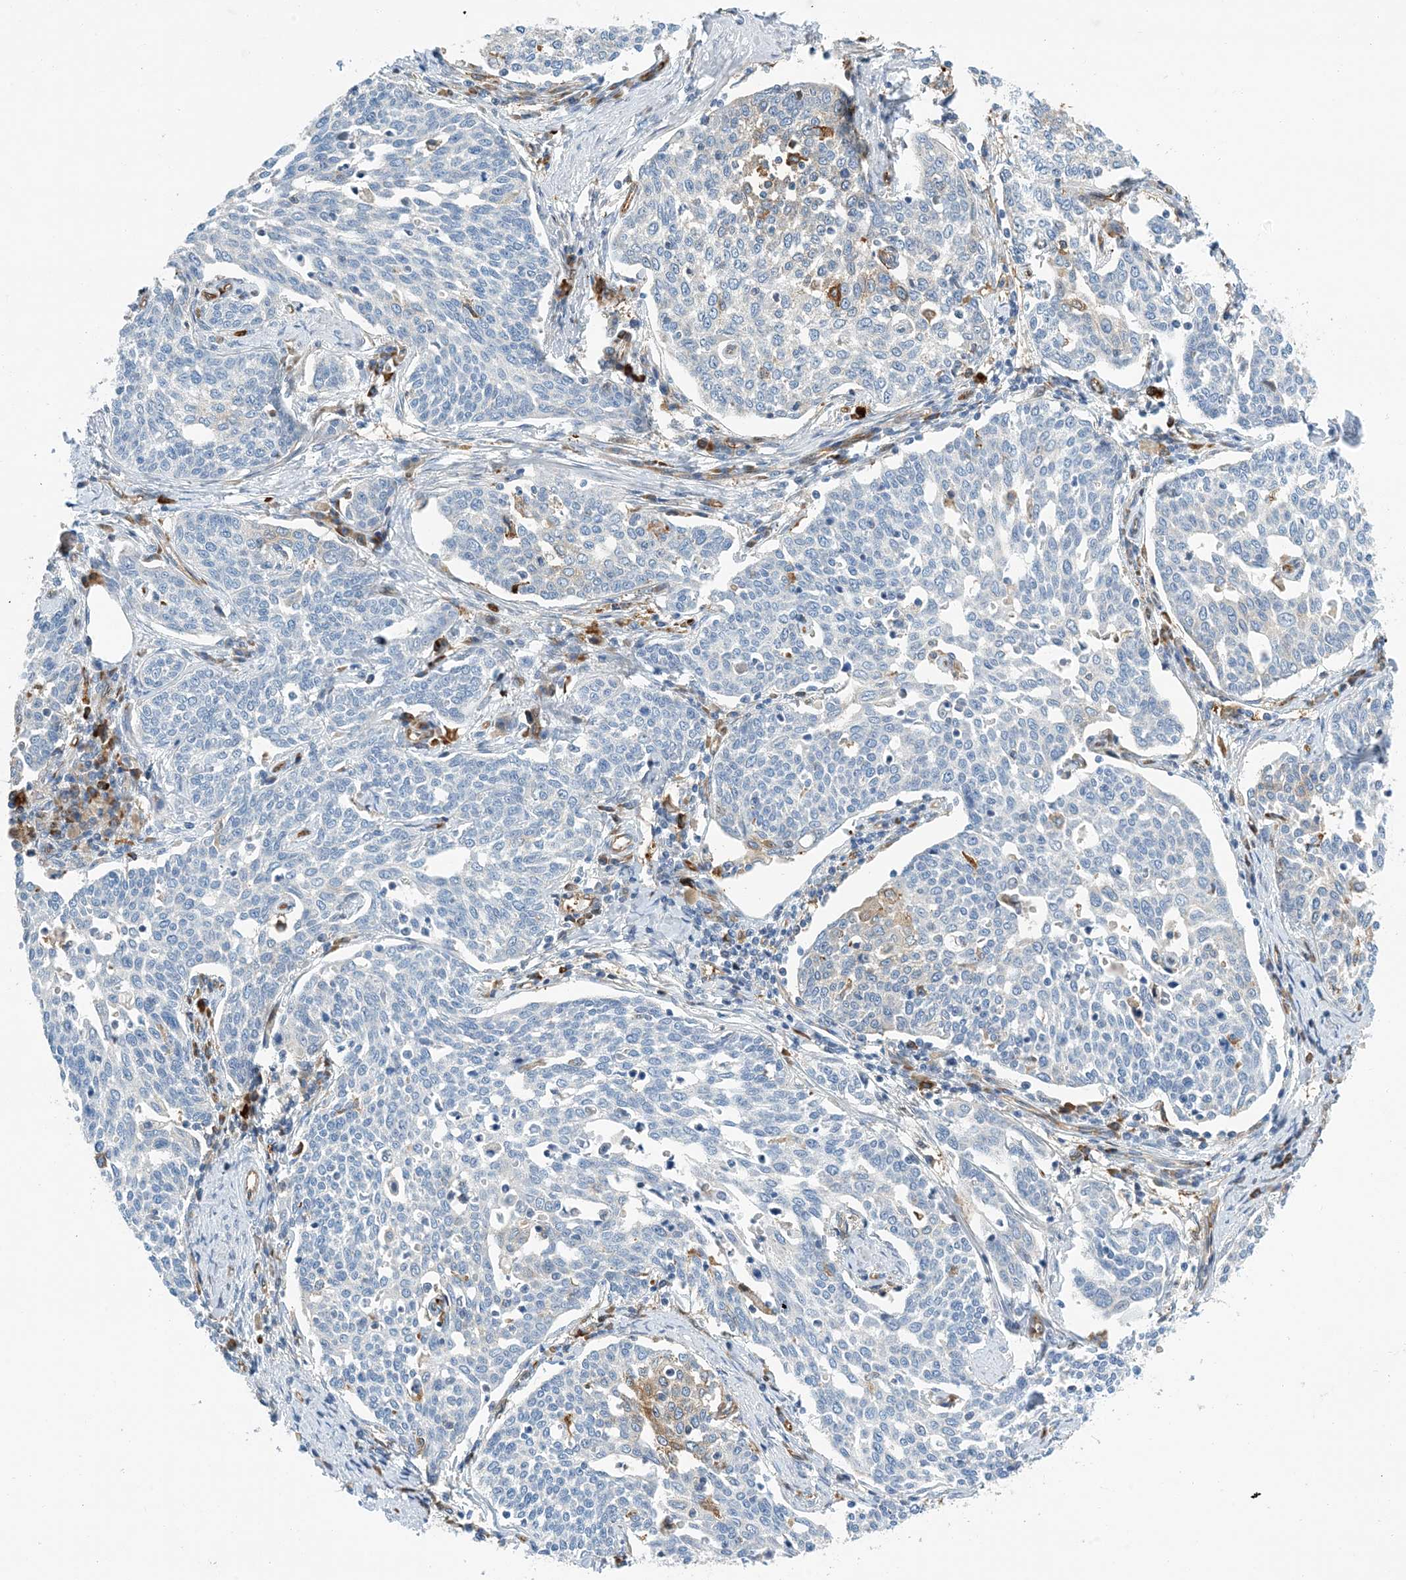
{"staining": {"intensity": "weak", "quantity": "<25%", "location": "cytoplasmic/membranous"}, "tissue": "cervical cancer", "cell_type": "Tumor cells", "image_type": "cancer", "snomed": [{"axis": "morphology", "description": "Squamous cell carcinoma, NOS"}, {"axis": "topography", "description": "Cervix"}], "caption": "A high-resolution micrograph shows immunohistochemistry (IHC) staining of cervical cancer, which exhibits no significant staining in tumor cells.", "gene": "PCDHA2", "patient": {"sex": "female", "age": 34}}